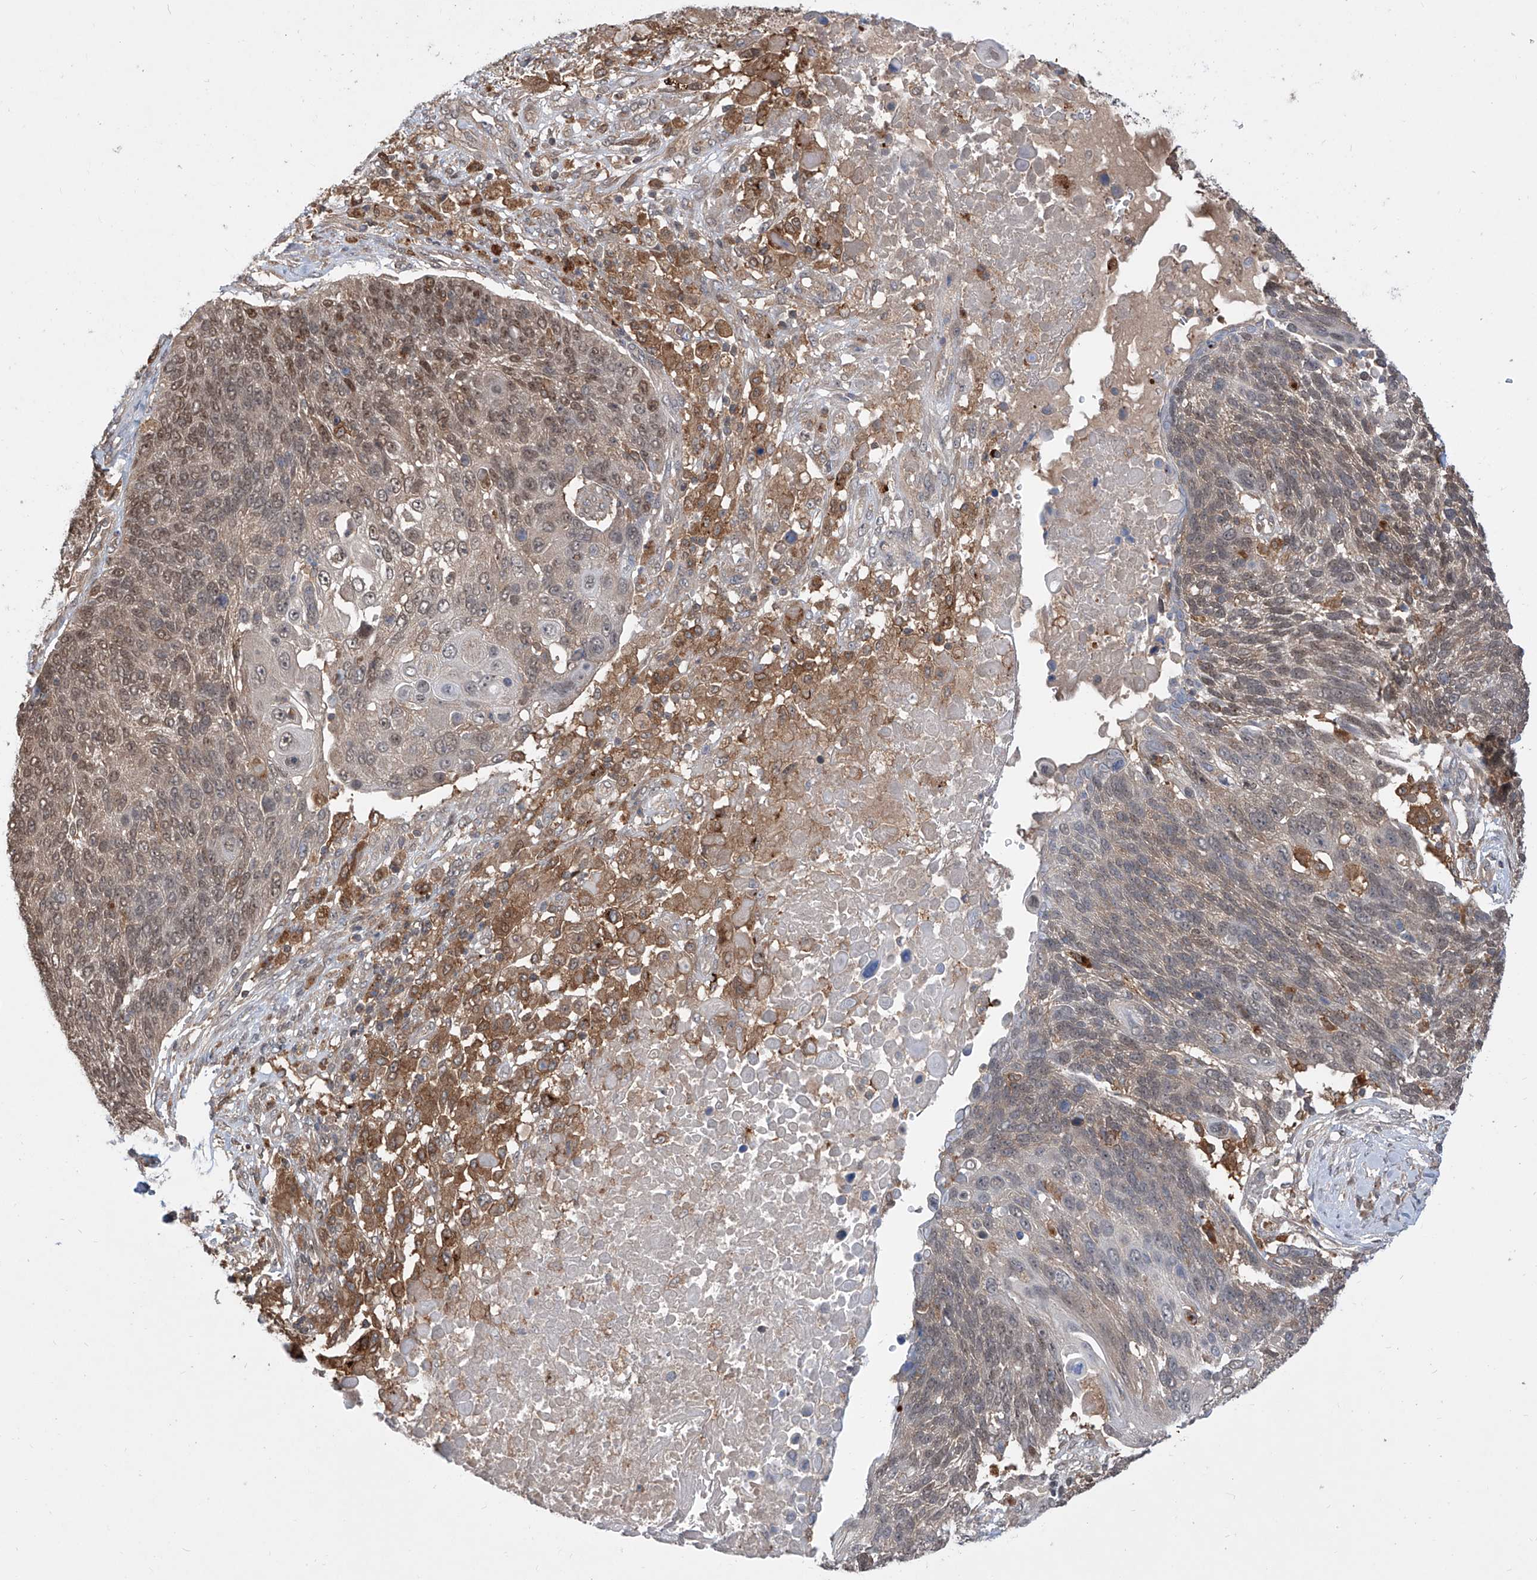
{"staining": {"intensity": "weak", "quantity": "25%-75%", "location": "cytoplasmic/membranous,nuclear"}, "tissue": "lung cancer", "cell_type": "Tumor cells", "image_type": "cancer", "snomed": [{"axis": "morphology", "description": "Squamous cell carcinoma, NOS"}, {"axis": "topography", "description": "Lung"}], "caption": "The photomicrograph exhibits immunohistochemical staining of squamous cell carcinoma (lung). There is weak cytoplasmic/membranous and nuclear expression is identified in about 25%-75% of tumor cells.", "gene": "HOXC8", "patient": {"sex": "male", "age": 66}}